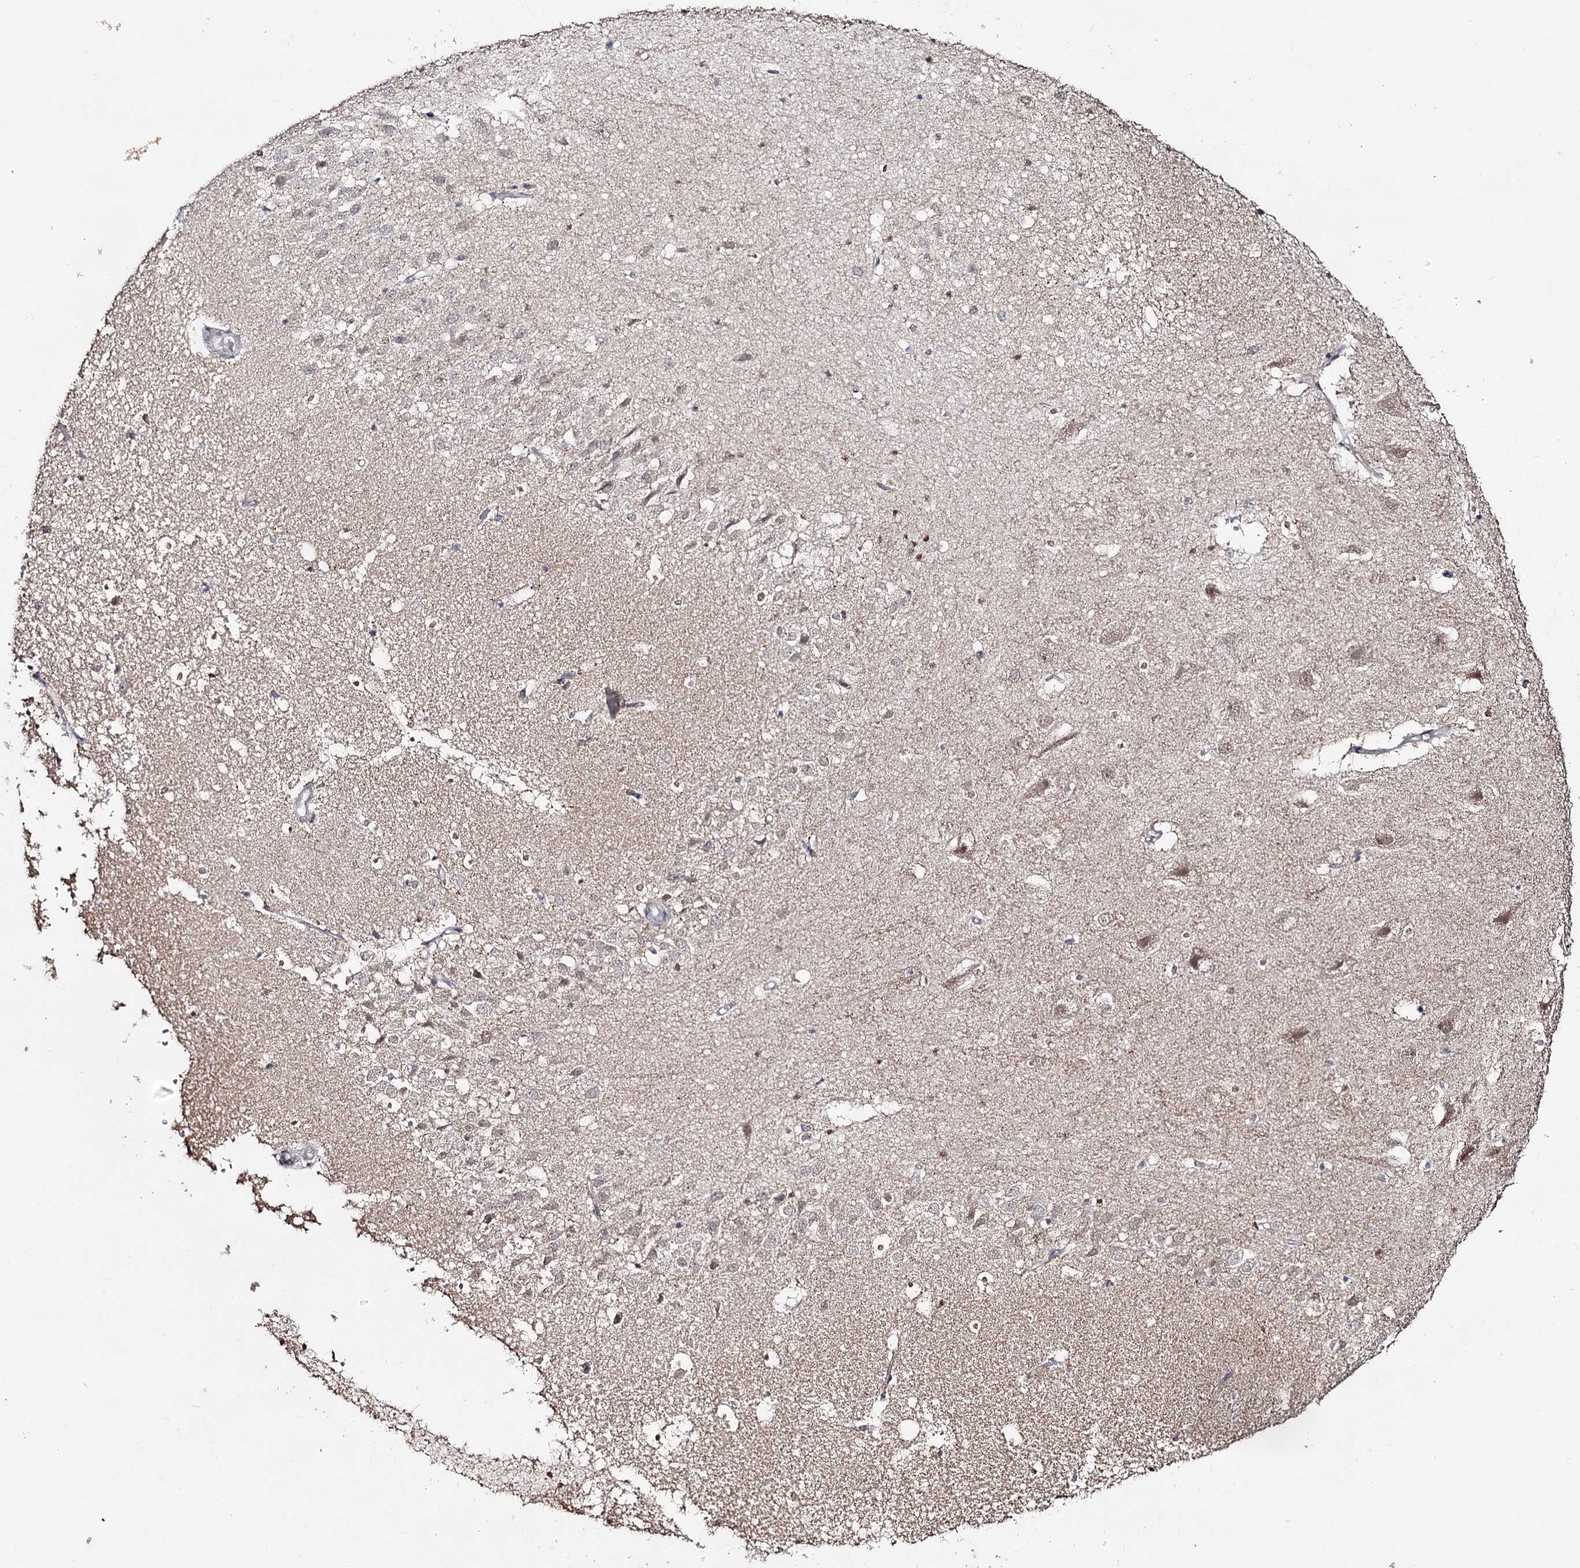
{"staining": {"intensity": "negative", "quantity": "none", "location": "none"}, "tissue": "hippocampus", "cell_type": "Glial cells", "image_type": "normal", "snomed": [{"axis": "morphology", "description": "Normal tissue, NOS"}, {"axis": "topography", "description": "Hippocampus"}], "caption": "Protein analysis of unremarkable hippocampus displays no significant expression in glial cells.", "gene": "RUFY4", "patient": {"sex": "female", "age": 52}}